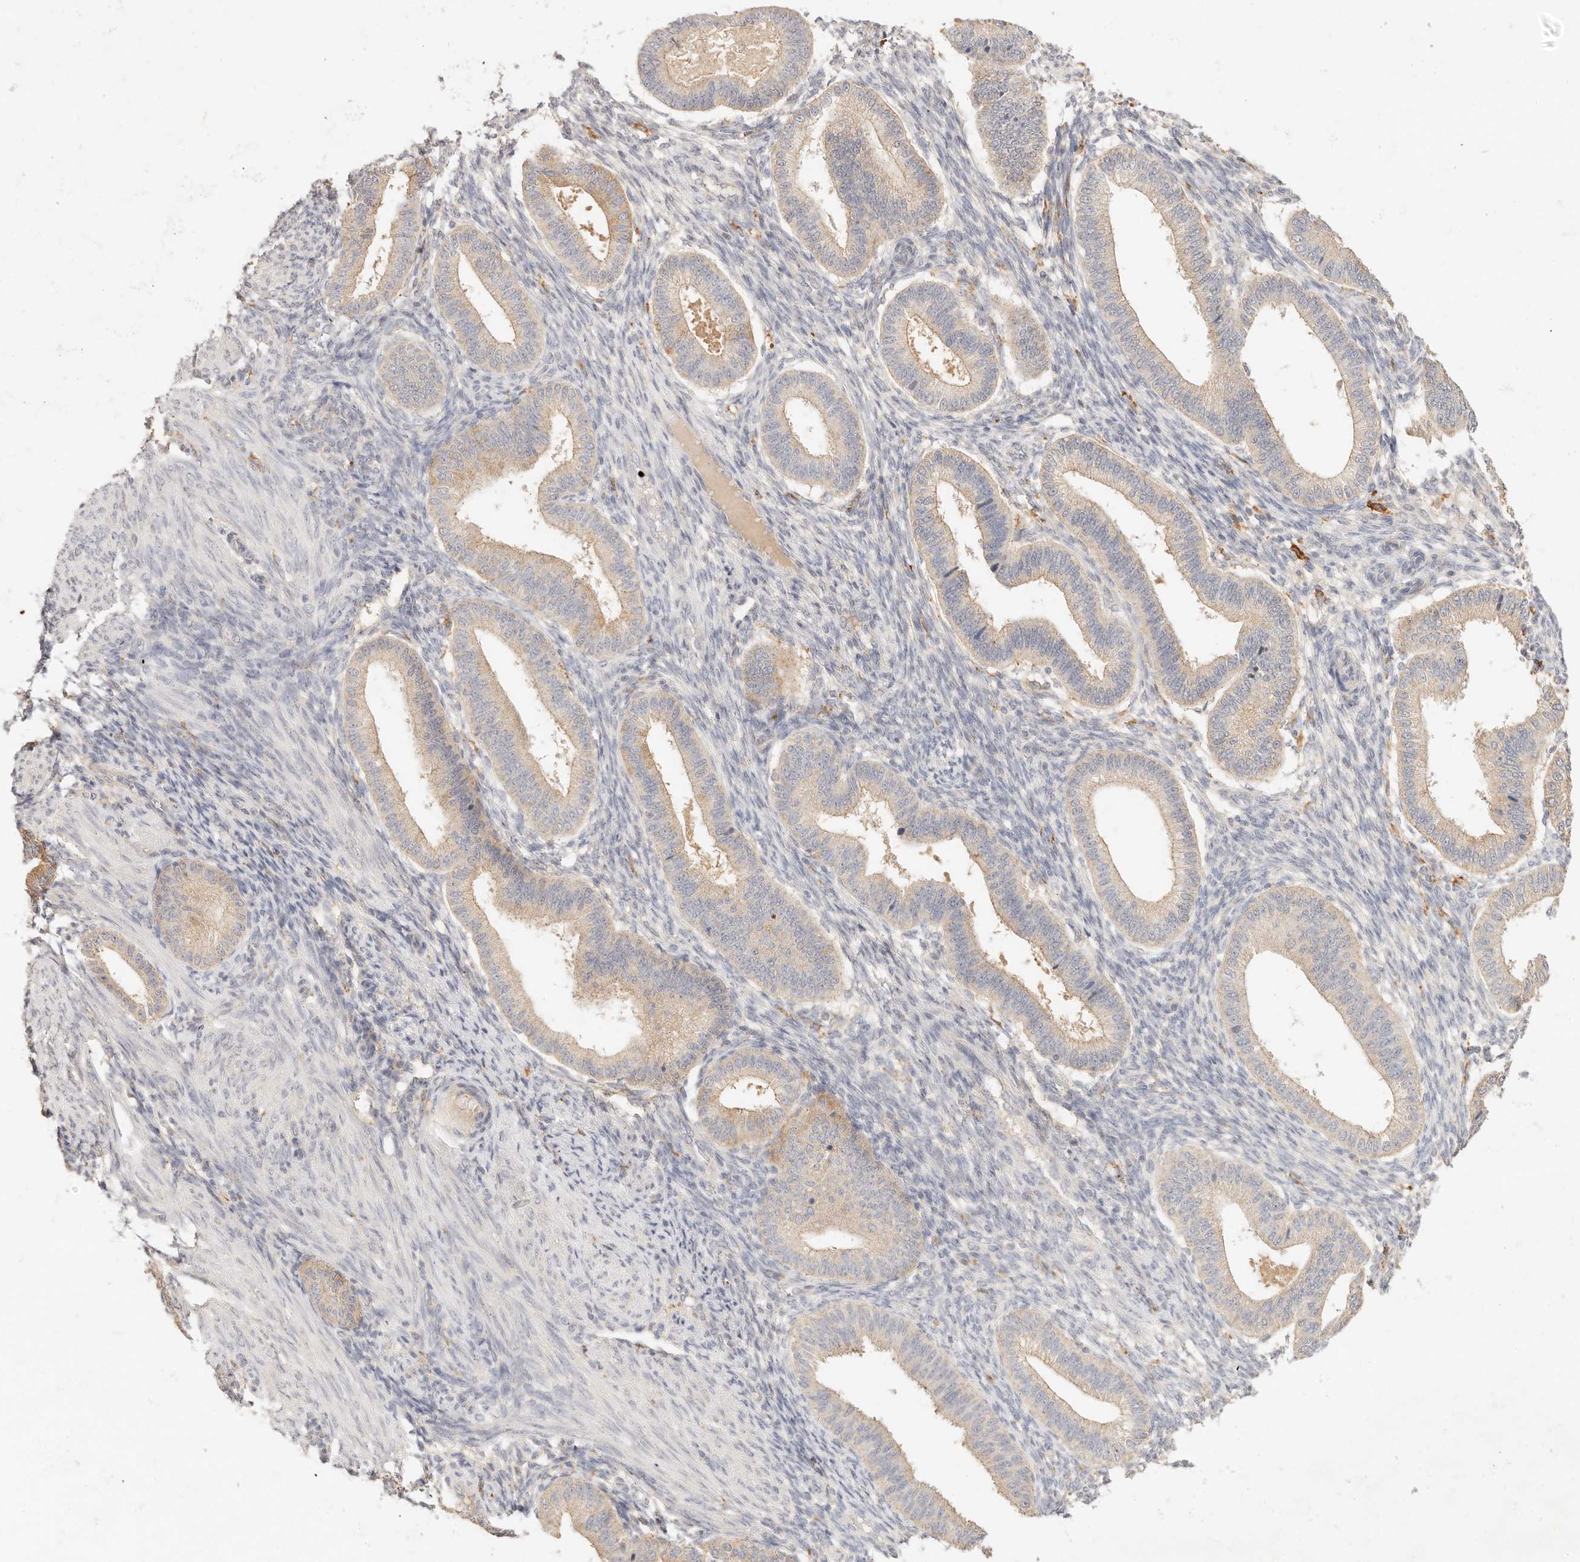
{"staining": {"intensity": "negative", "quantity": "none", "location": "none"}, "tissue": "endometrium", "cell_type": "Cells in endometrial stroma", "image_type": "normal", "snomed": [{"axis": "morphology", "description": "Normal tissue, NOS"}, {"axis": "topography", "description": "Endometrium"}], "caption": "Immunohistochemical staining of benign human endometrium shows no significant positivity in cells in endometrial stroma. (DAB immunohistochemistry visualized using brightfield microscopy, high magnification).", "gene": "HK2", "patient": {"sex": "female", "age": 39}}